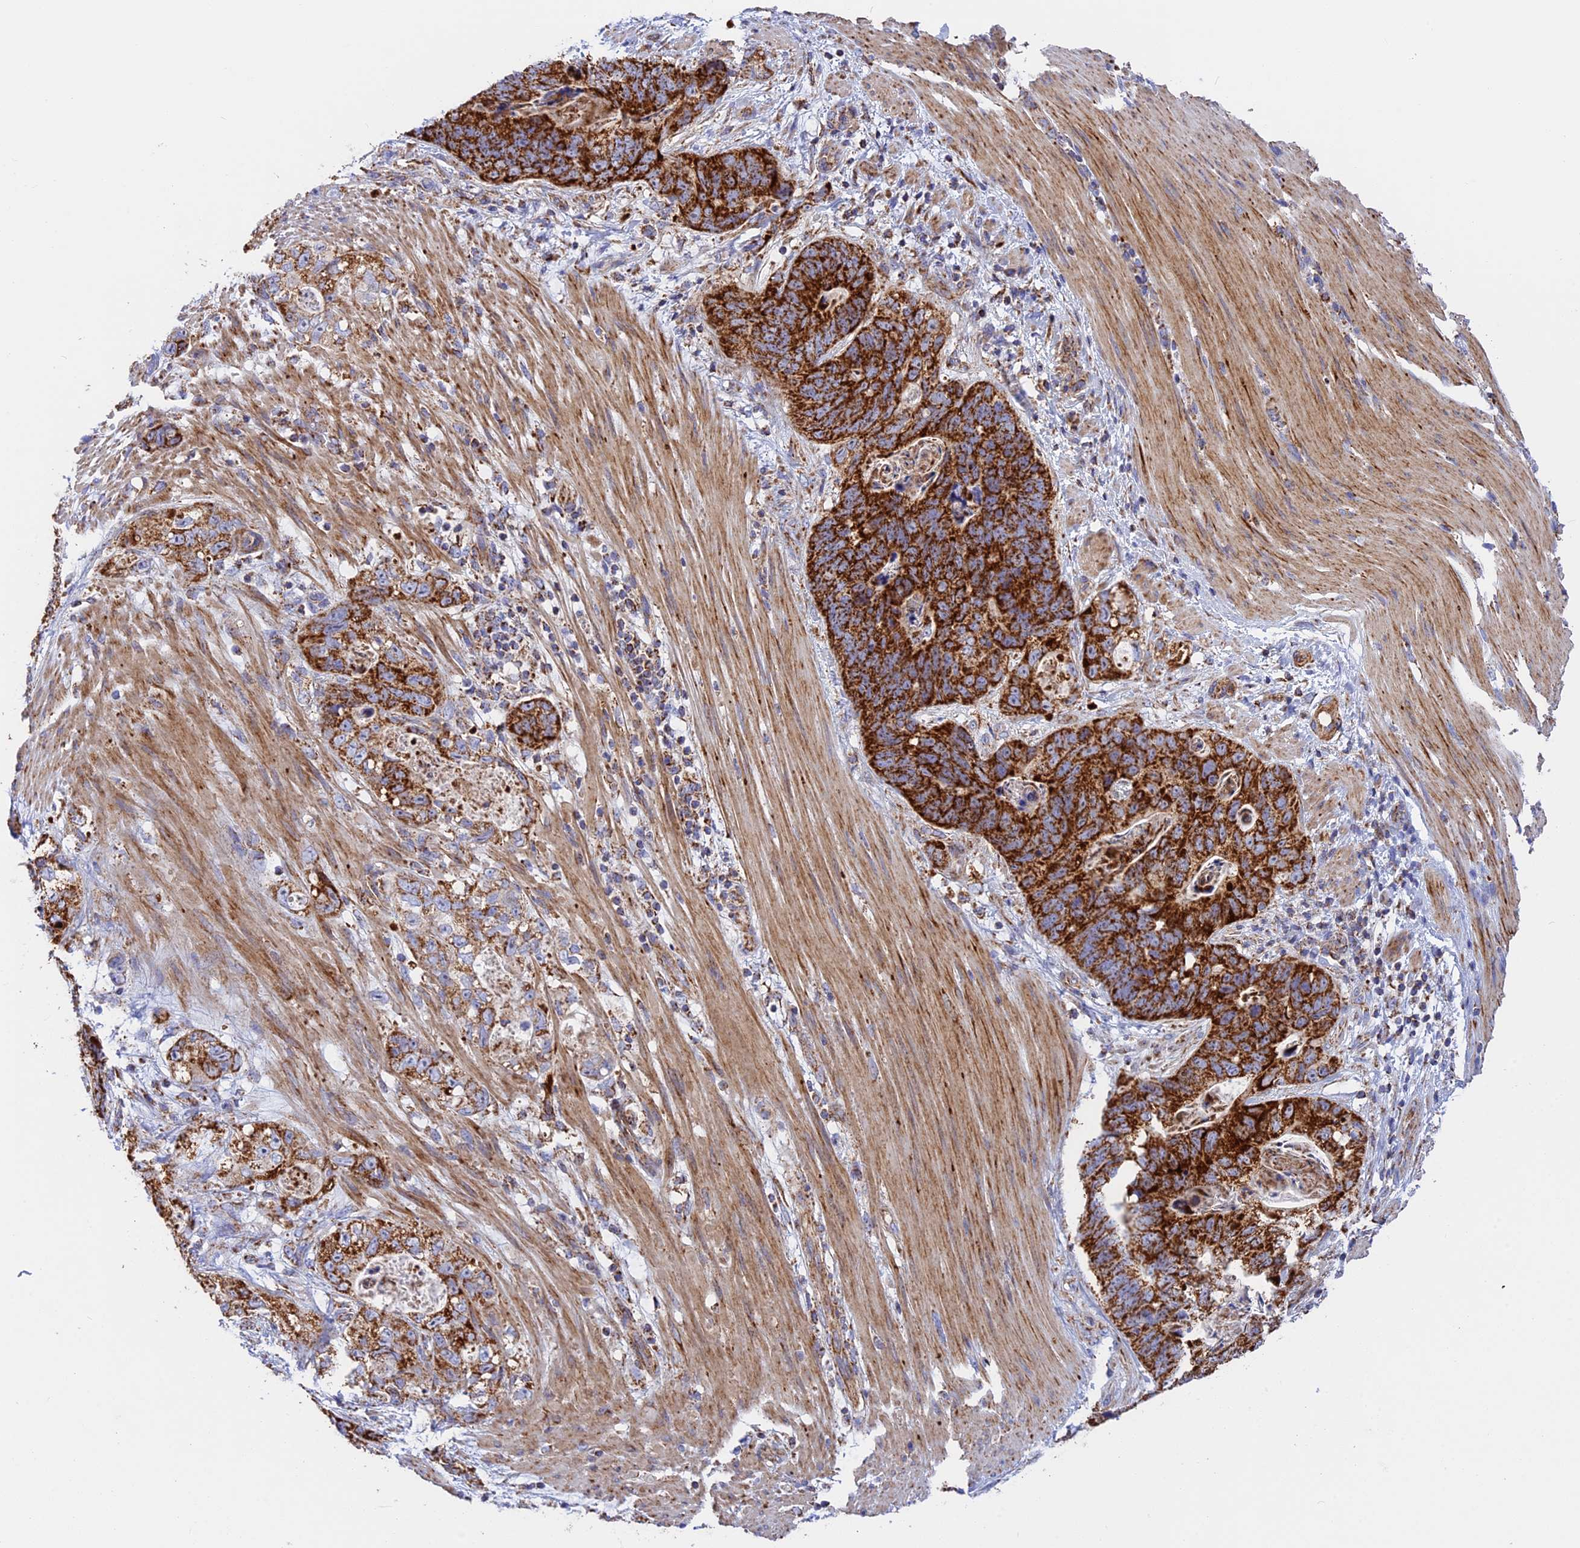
{"staining": {"intensity": "strong", "quantity": ">75%", "location": "cytoplasmic/membranous"}, "tissue": "stomach cancer", "cell_type": "Tumor cells", "image_type": "cancer", "snomed": [{"axis": "morphology", "description": "Normal tissue, NOS"}, {"axis": "morphology", "description": "Adenocarcinoma, NOS"}, {"axis": "topography", "description": "Stomach"}], "caption": "A brown stain labels strong cytoplasmic/membranous positivity of a protein in adenocarcinoma (stomach) tumor cells.", "gene": "UQCRB", "patient": {"sex": "female", "age": 89}}